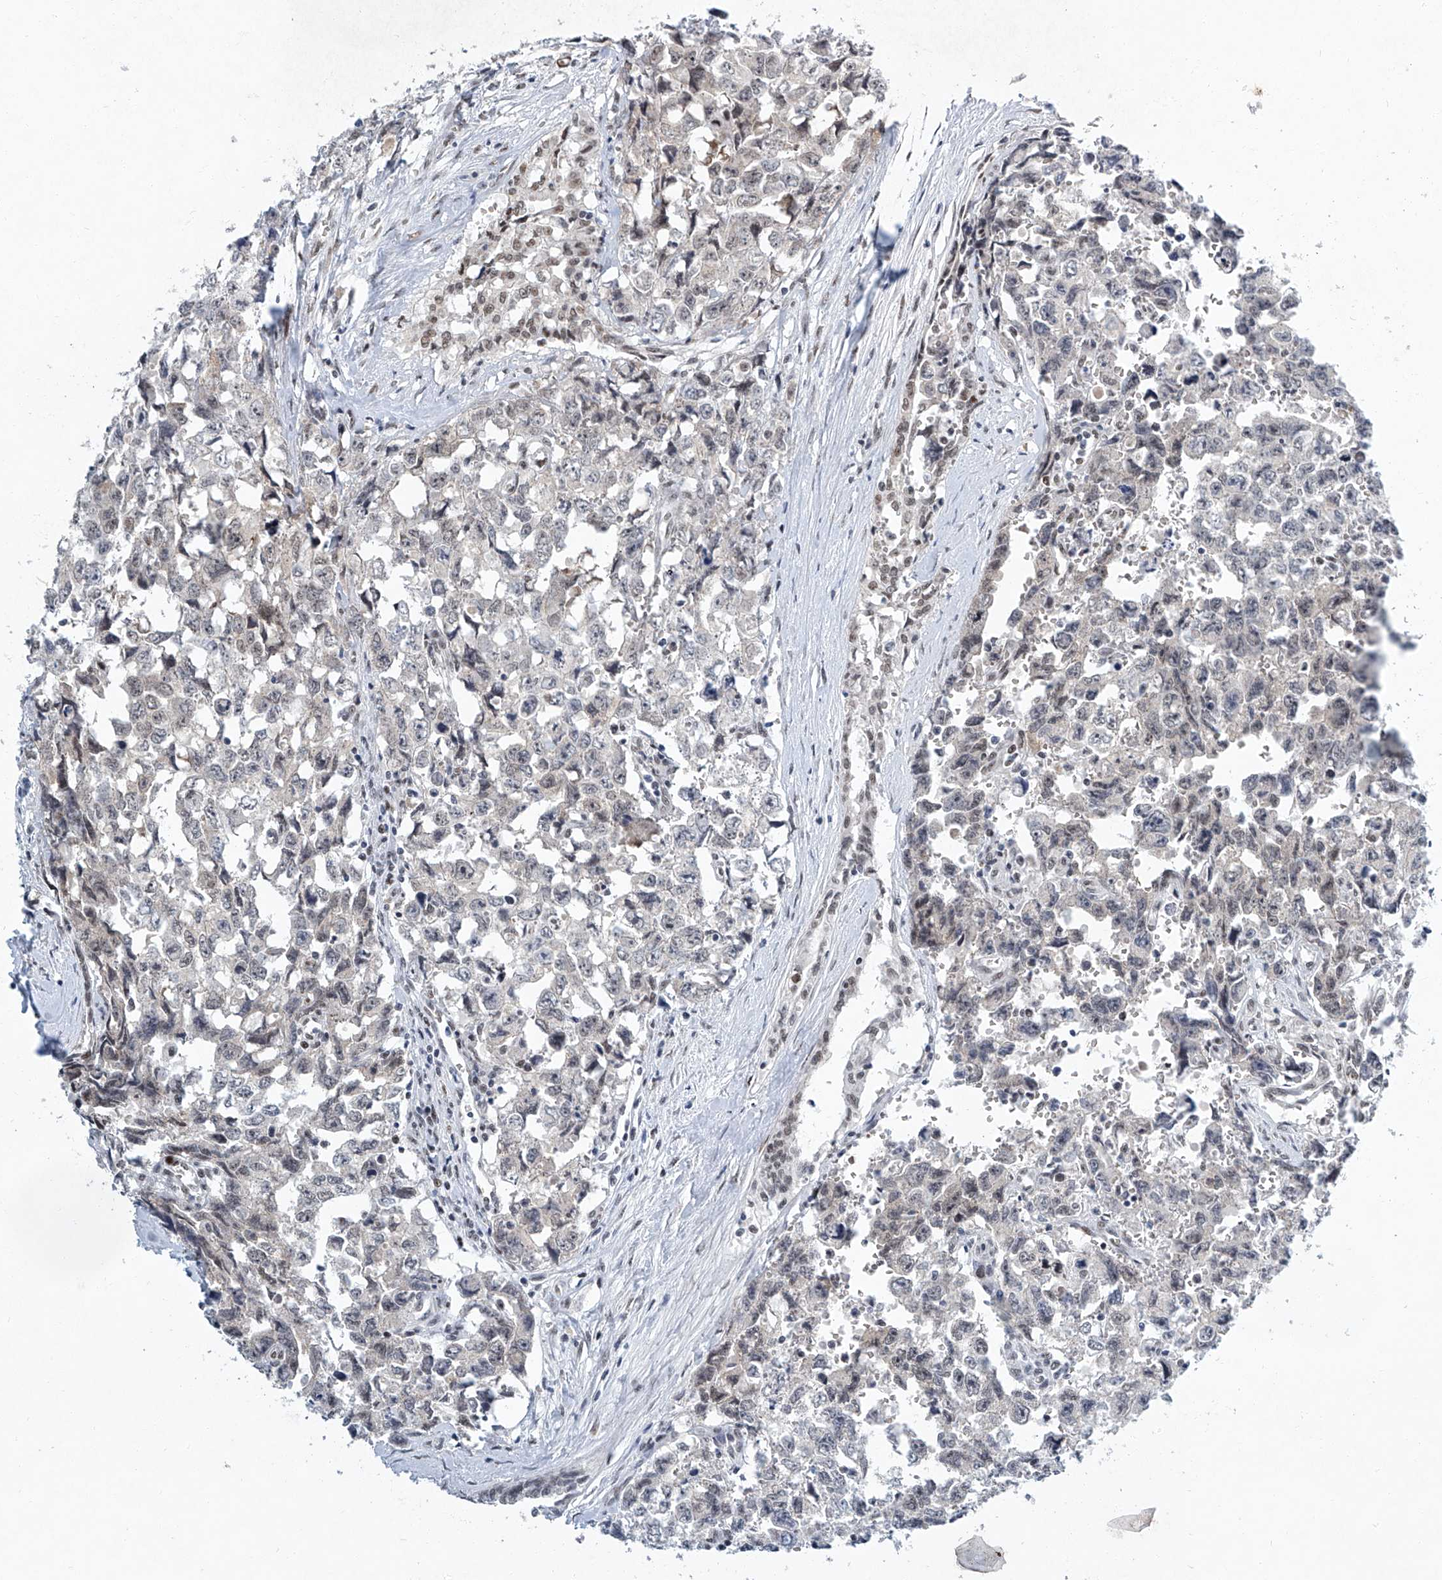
{"staining": {"intensity": "negative", "quantity": "none", "location": "none"}, "tissue": "testis cancer", "cell_type": "Tumor cells", "image_type": "cancer", "snomed": [{"axis": "morphology", "description": "Carcinoma, Embryonal, NOS"}, {"axis": "topography", "description": "Testis"}], "caption": "This image is of embryonal carcinoma (testis) stained with IHC to label a protein in brown with the nuclei are counter-stained blue. There is no positivity in tumor cells.", "gene": "TFDP1", "patient": {"sex": "male", "age": 31}}